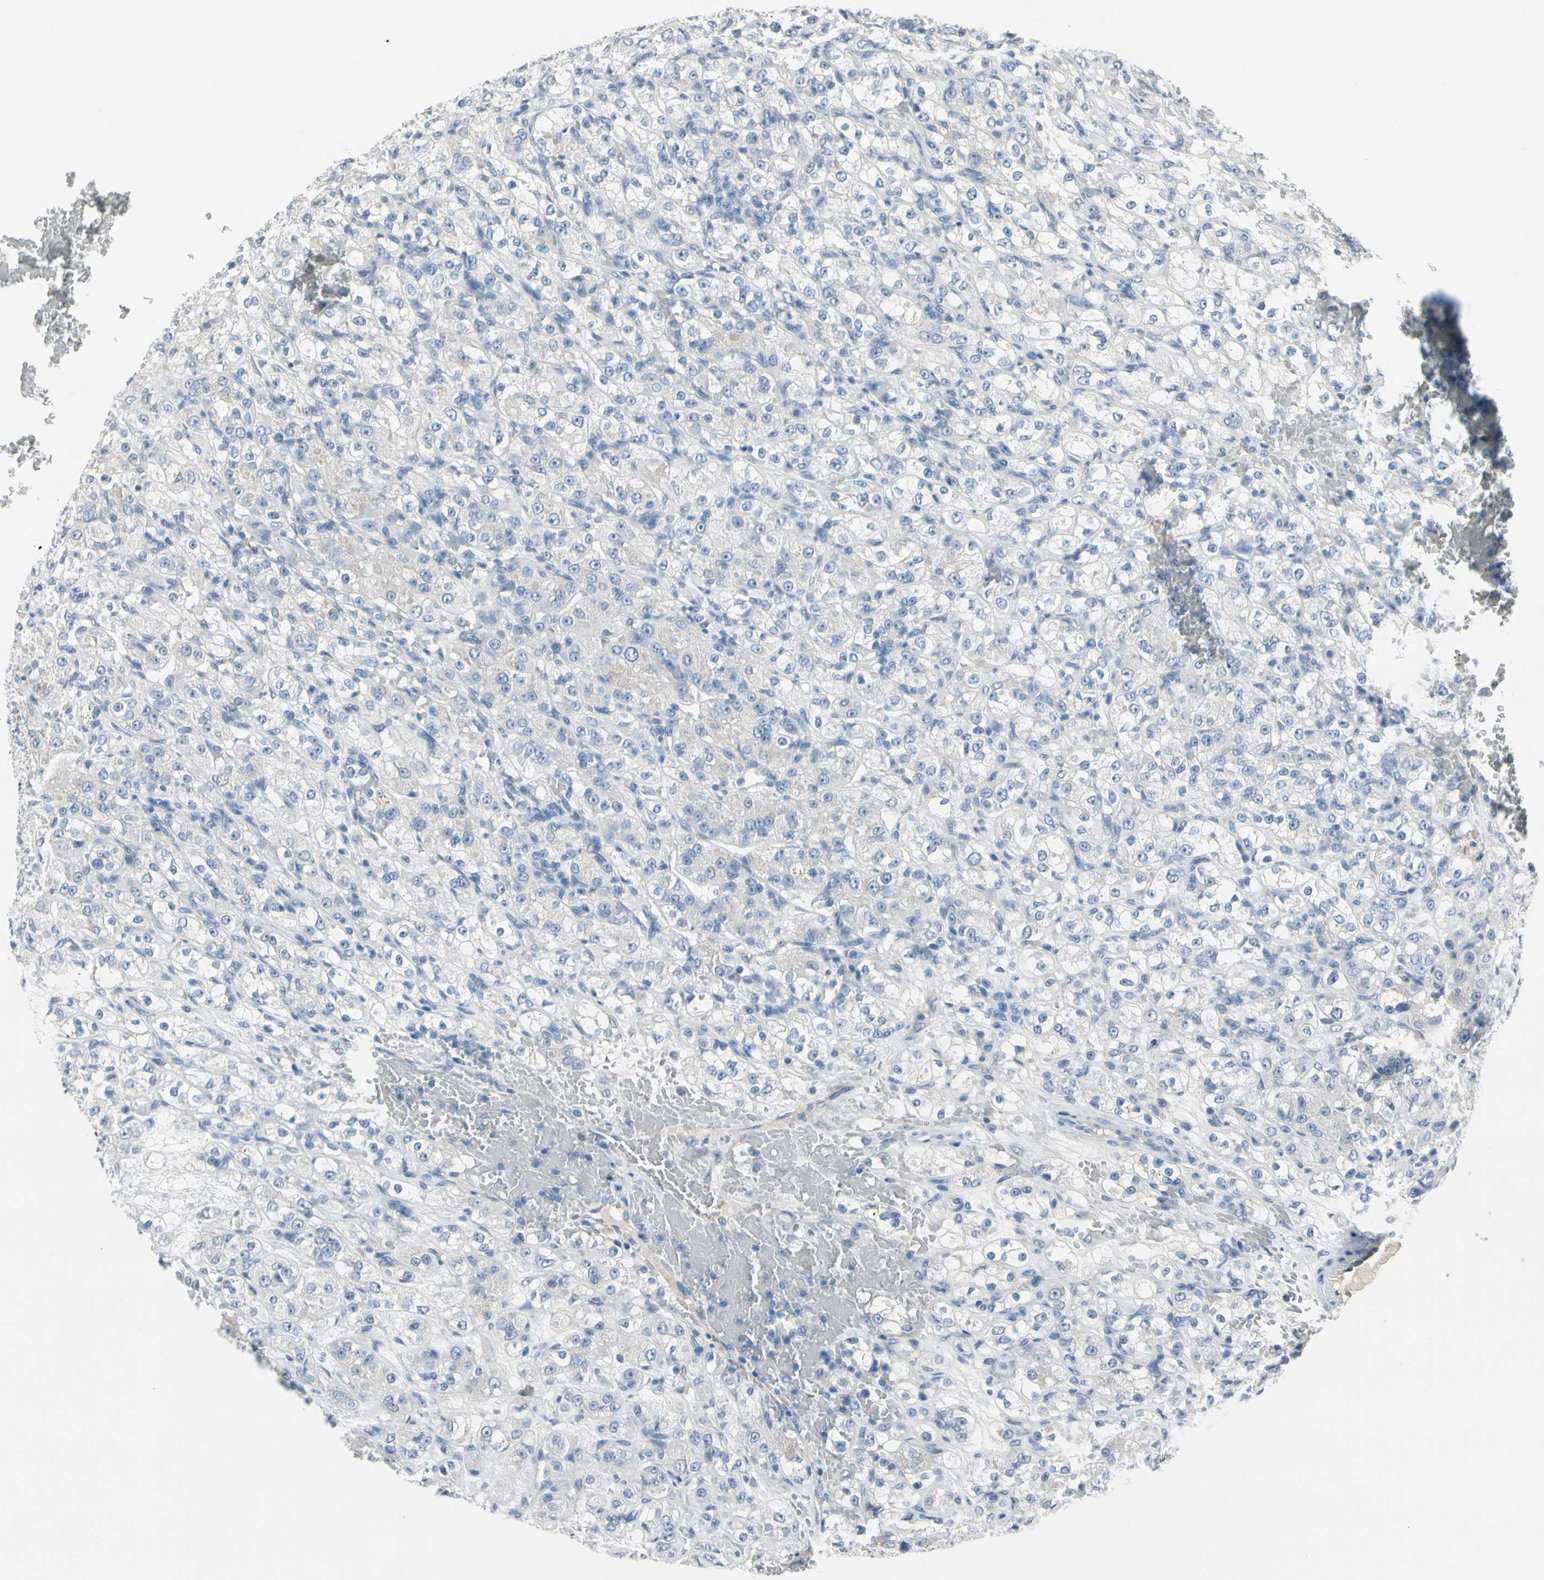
{"staining": {"intensity": "negative", "quantity": "none", "location": "none"}, "tissue": "renal cancer", "cell_type": "Tumor cells", "image_type": "cancer", "snomed": [{"axis": "morphology", "description": "Normal tissue, NOS"}, {"axis": "morphology", "description": "Adenocarcinoma, NOS"}, {"axis": "topography", "description": "Kidney"}], "caption": "Micrograph shows no protein expression in tumor cells of renal cancer tissue.", "gene": "PGR", "patient": {"sex": "male", "age": 61}}